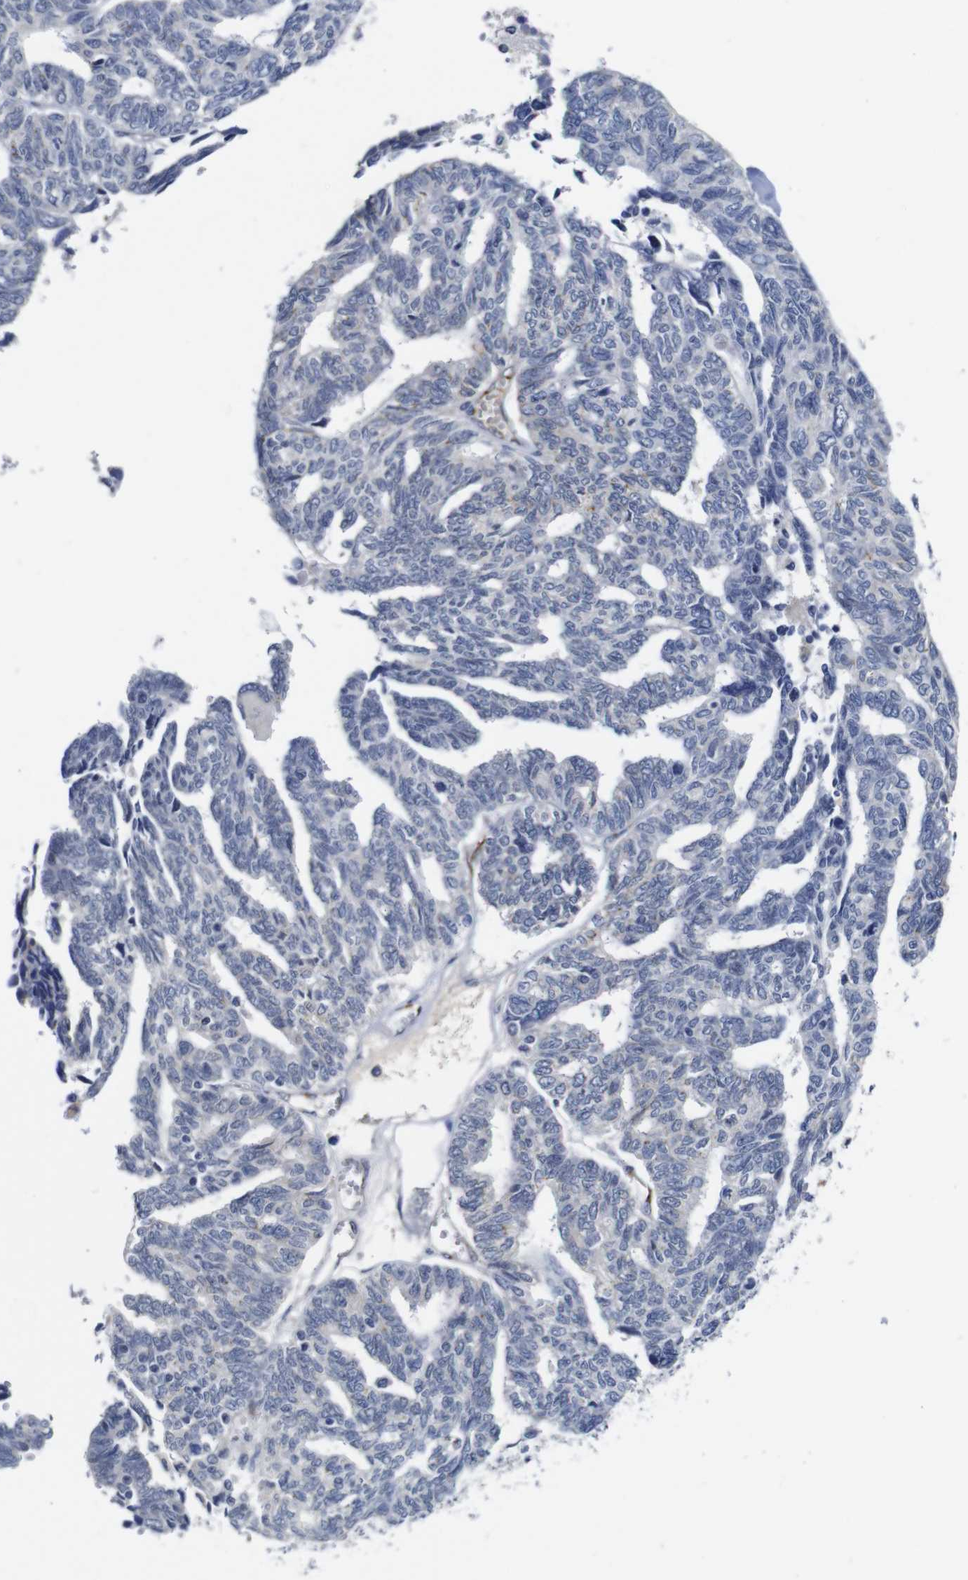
{"staining": {"intensity": "negative", "quantity": "none", "location": "none"}, "tissue": "ovarian cancer", "cell_type": "Tumor cells", "image_type": "cancer", "snomed": [{"axis": "morphology", "description": "Cystadenocarcinoma, serous, NOS"}, {"axis": "topography", "description": "Ovary"}], "caption": "Tumor cells show no significant protein positivity in ovarian cancer (serous cystadenocarcinoma).", "gene": "FURIN", "patient": {"sex": "female", "age": 79}}